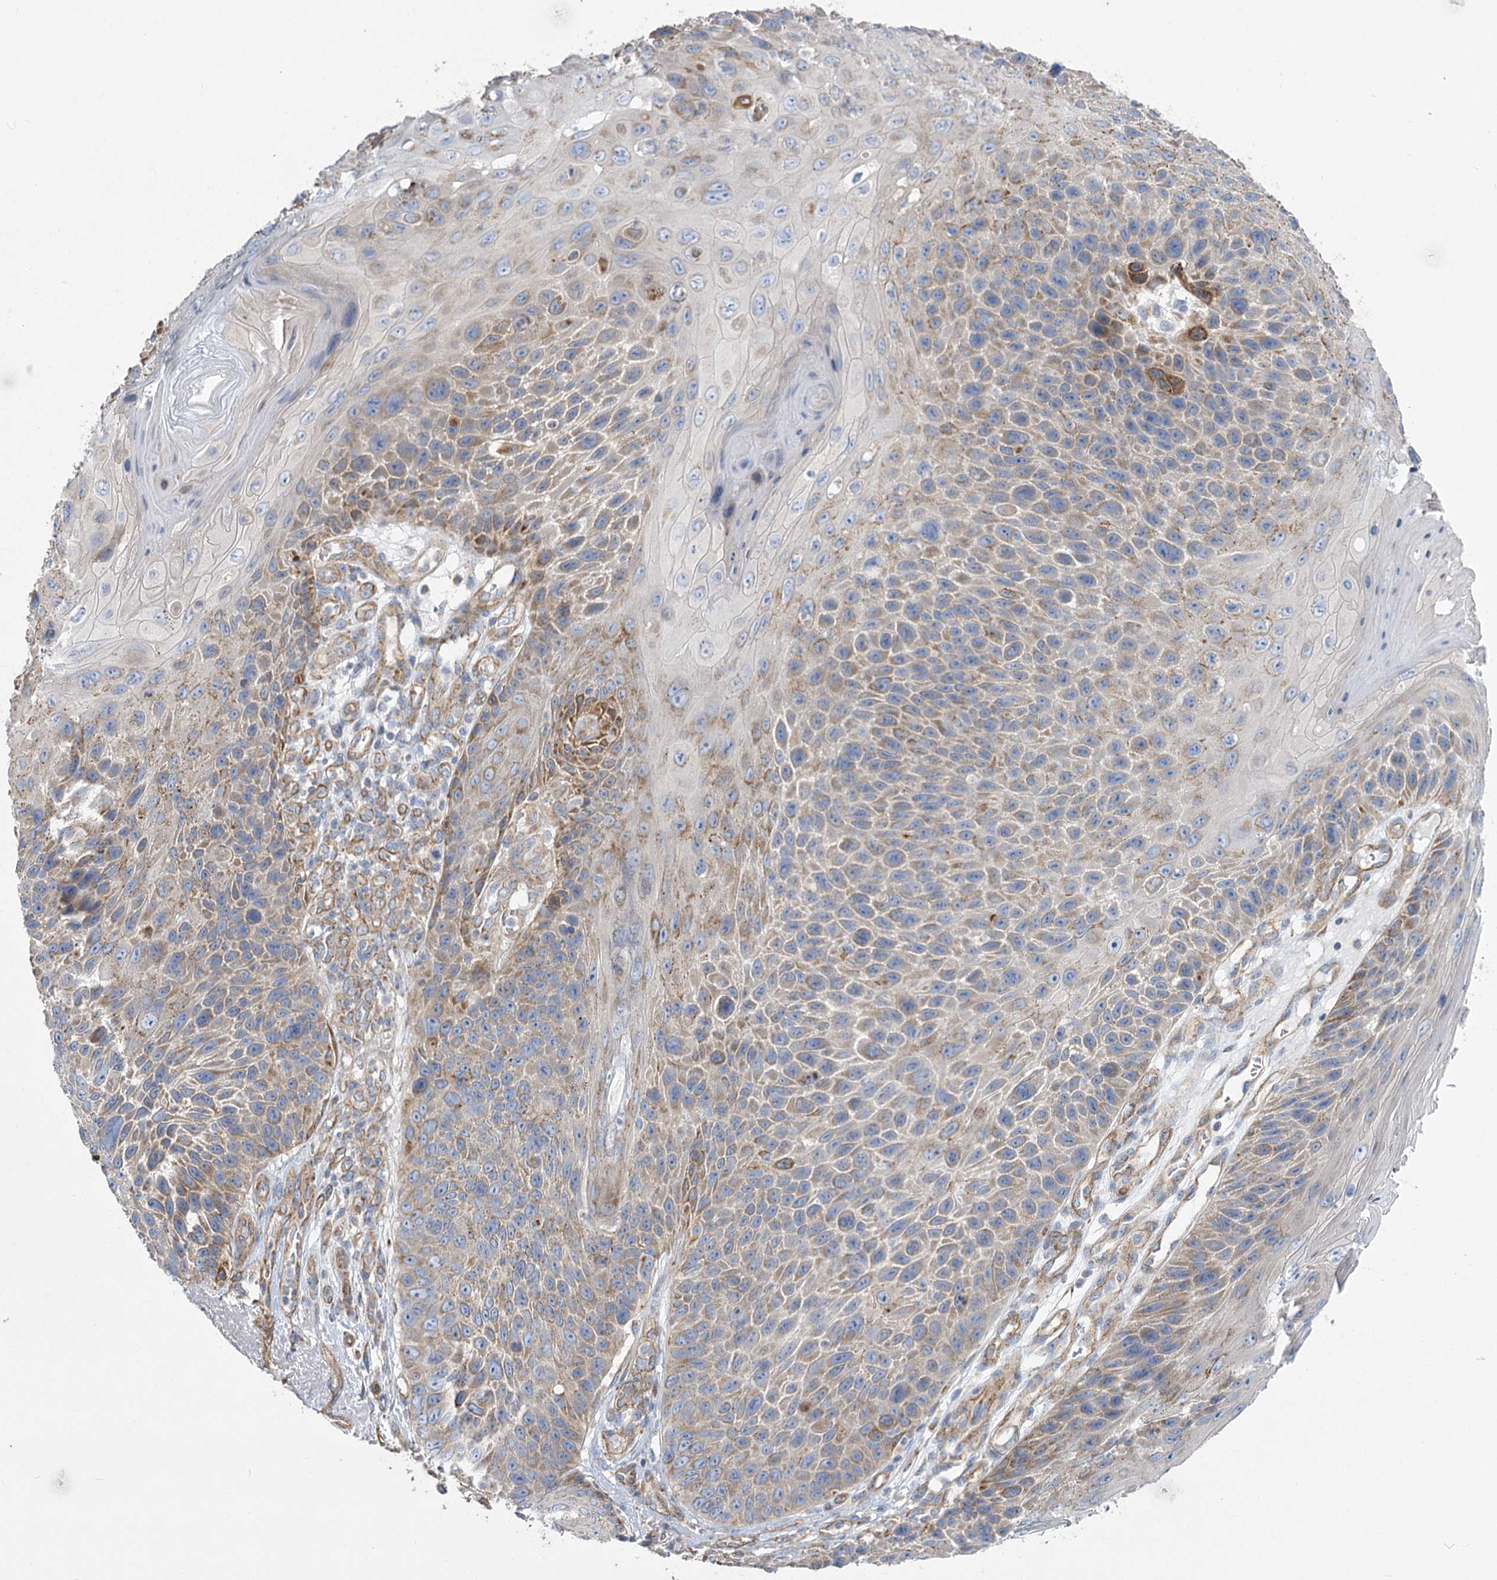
{"staining": {"intensity": "moderate", "quantity": "<25%", "location": "cytoplasmic/membranous"}, "tissue": "skin cancer", "cell_type": "Tumor cells", "image_type": "cancer", "snomed": [{"axis": "morphology", "description": "Squamous cell carcinoma, NOS"}, {"axis": "topography", "description": "Skin"}], "caption": "Skin cancer (squamous cell carcinoma) stained with IHC reveals moderate cytoplasmic/membranous positivity in approximately <25% of tumor cells.", "gene": "RMDN2", "patient": {"sex": "female", "age": 88}}